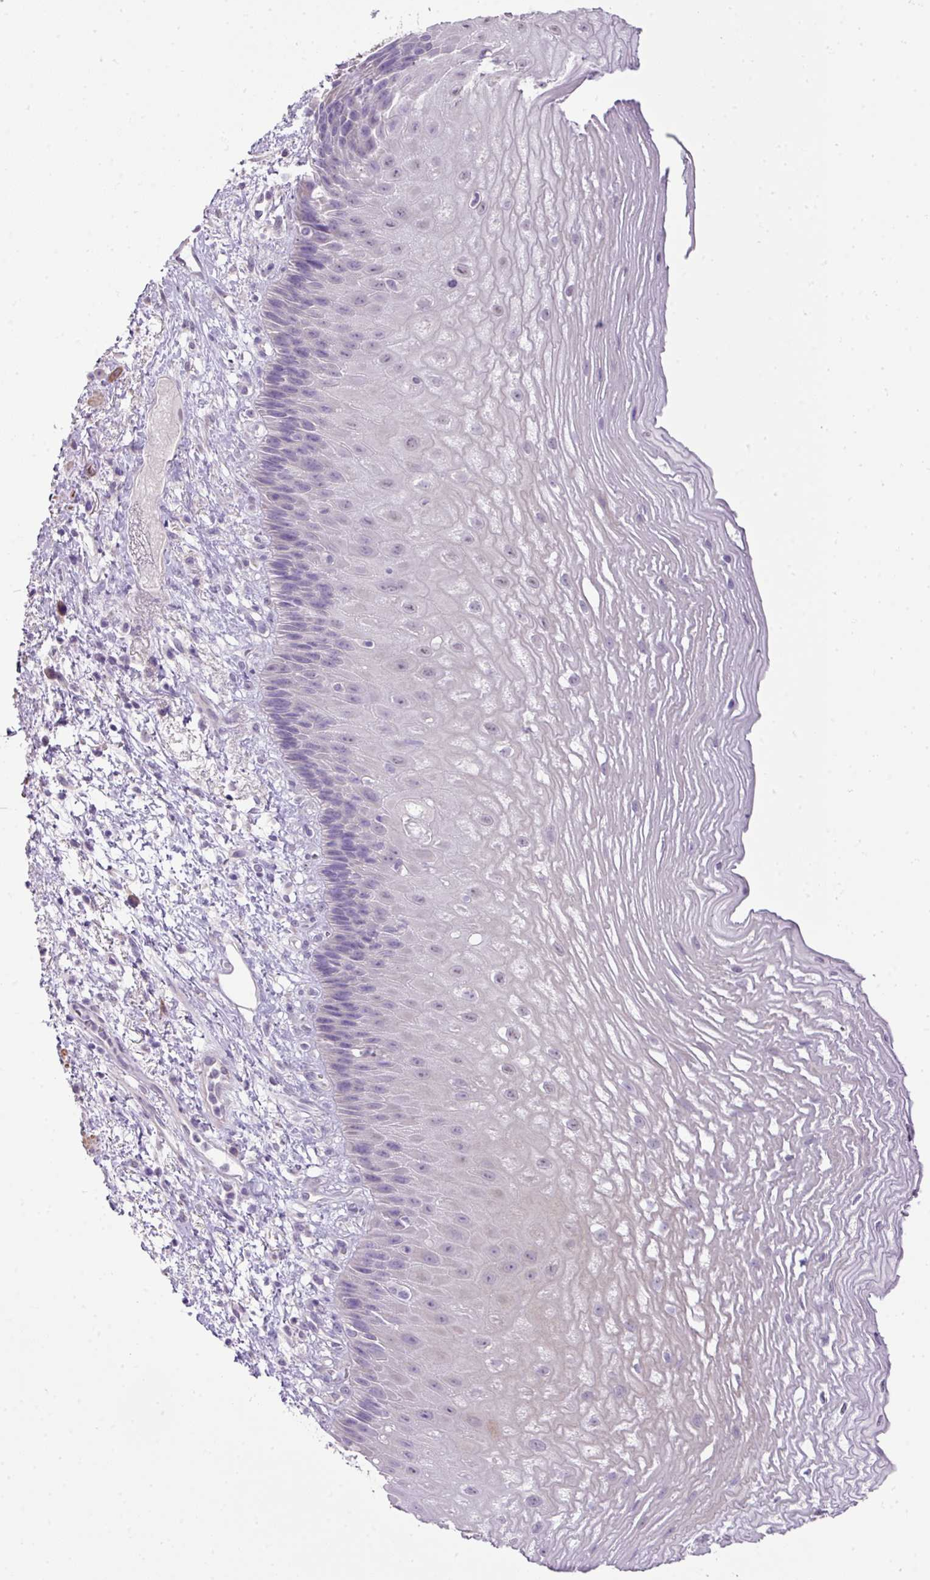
{"staining": {"intensity": "negative", "quantity": "none", "location": "none"}, "tissue": "esophagus", "cell_type": "Squamous epithelial cells", "image_type": "normal", "snomed": [{"axis": "morphology", "description": "Normal tissue, NOS"}, {"axis": "topography", "description": "Esophagus"}], "caption": "Histopathology image shows no significant protein expression in squamous epithelial cells of benign esophagus.", "gene": "DIP2A", "patient": {"sex": "male", "age": 60}}